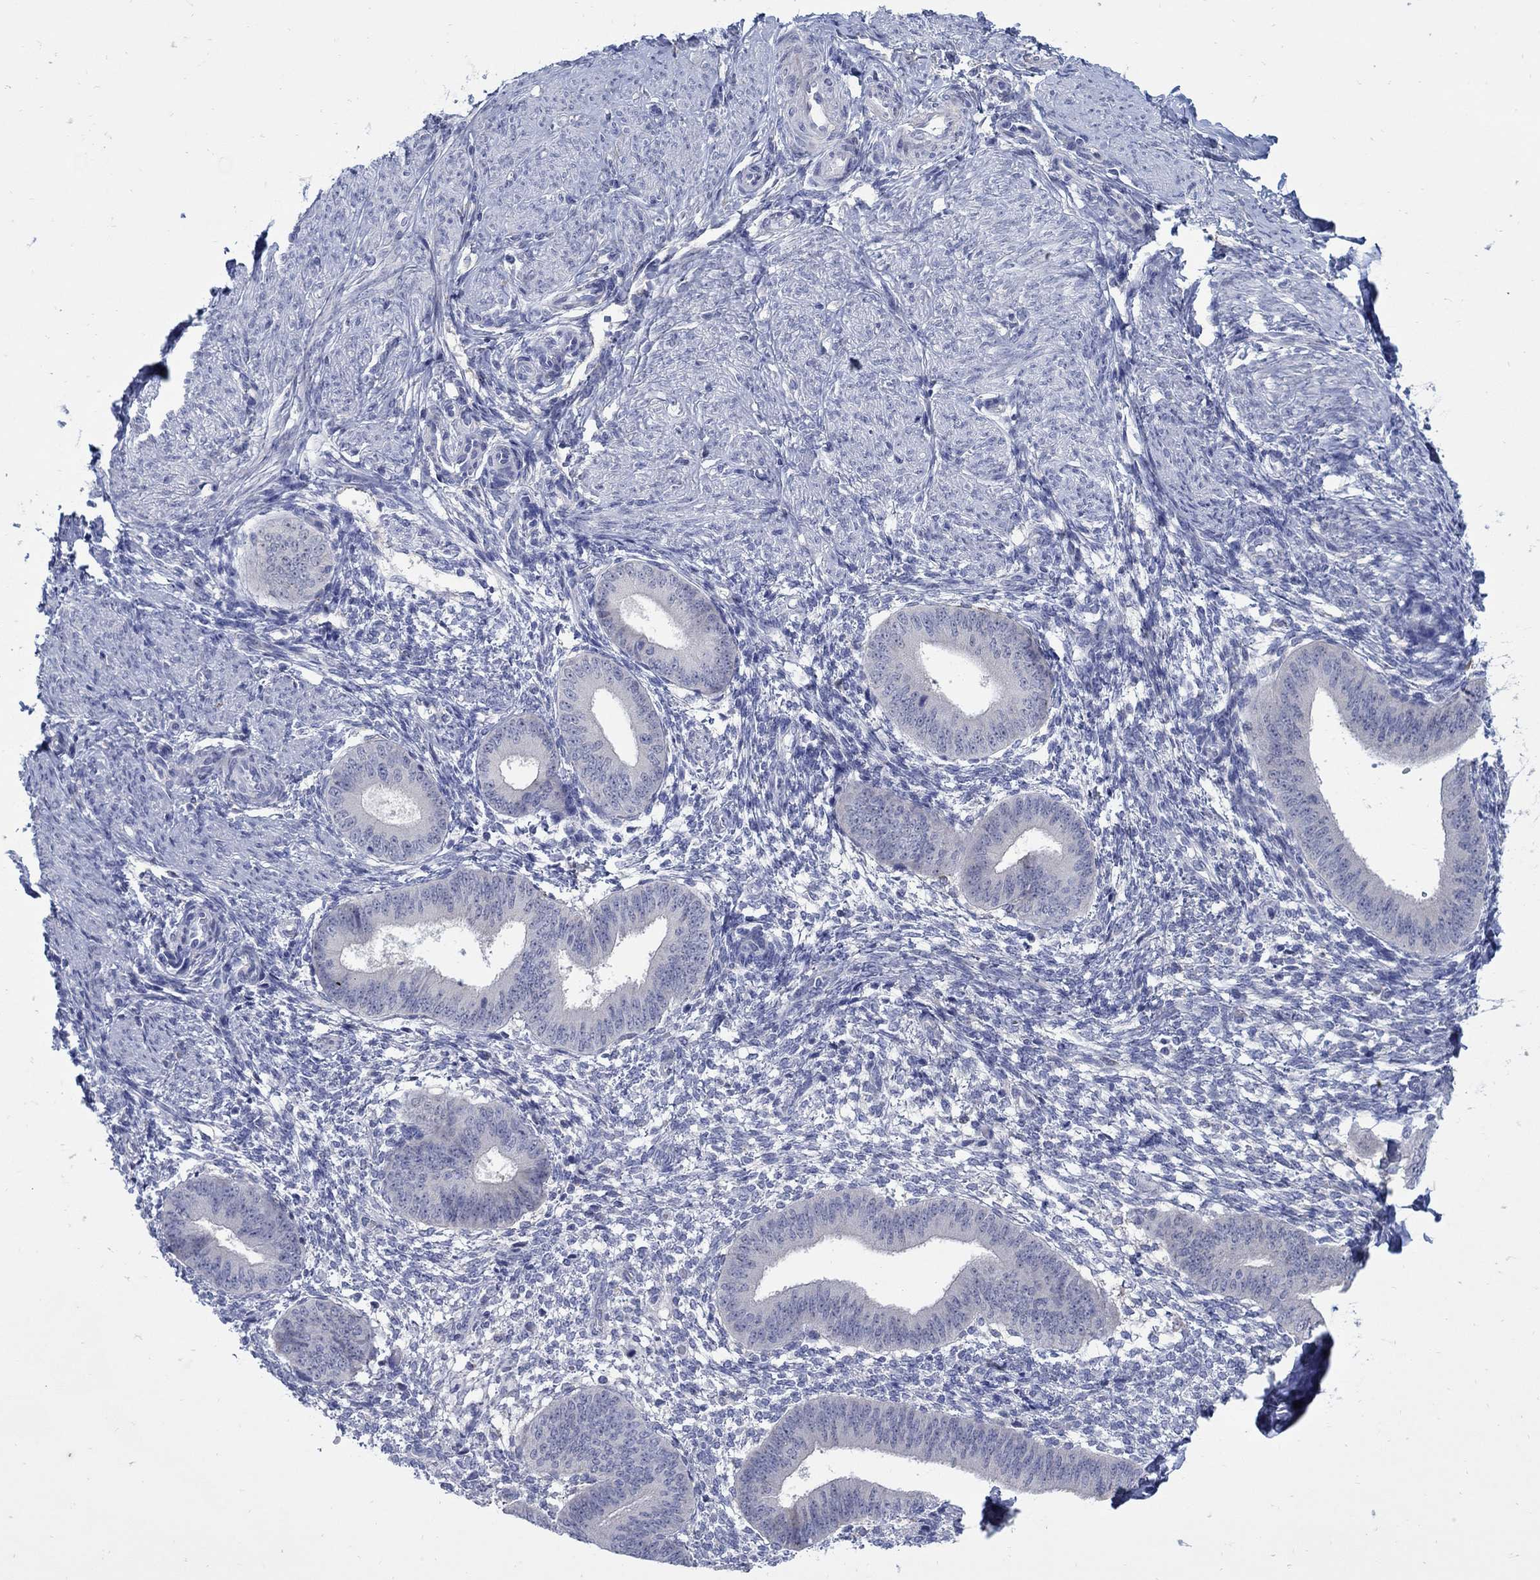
{"staining": {"intensity": "negative", "quantity": "none", "location": "none"}, "tissue": "endometrium", "cell_type": "Cells in endometrial stroma", "image_type": "normal", "snomed": [{"axis": "morphology", "description": "Normal tissue, NOS"}, {"axis": "topography", "description": "Endometrium"}], "caption": "This is a image of immunohistochemistry staining of normal endometrium, which shows no staining in cells in endometrial stroma. The staining was performed using DAB to visualize the protein expression in brown, while the nuclei were stained in blue with hematoxylin (Magnification: 20x).", "gene": "REEP2", "patient": {"sex": "female", "age": 47}}